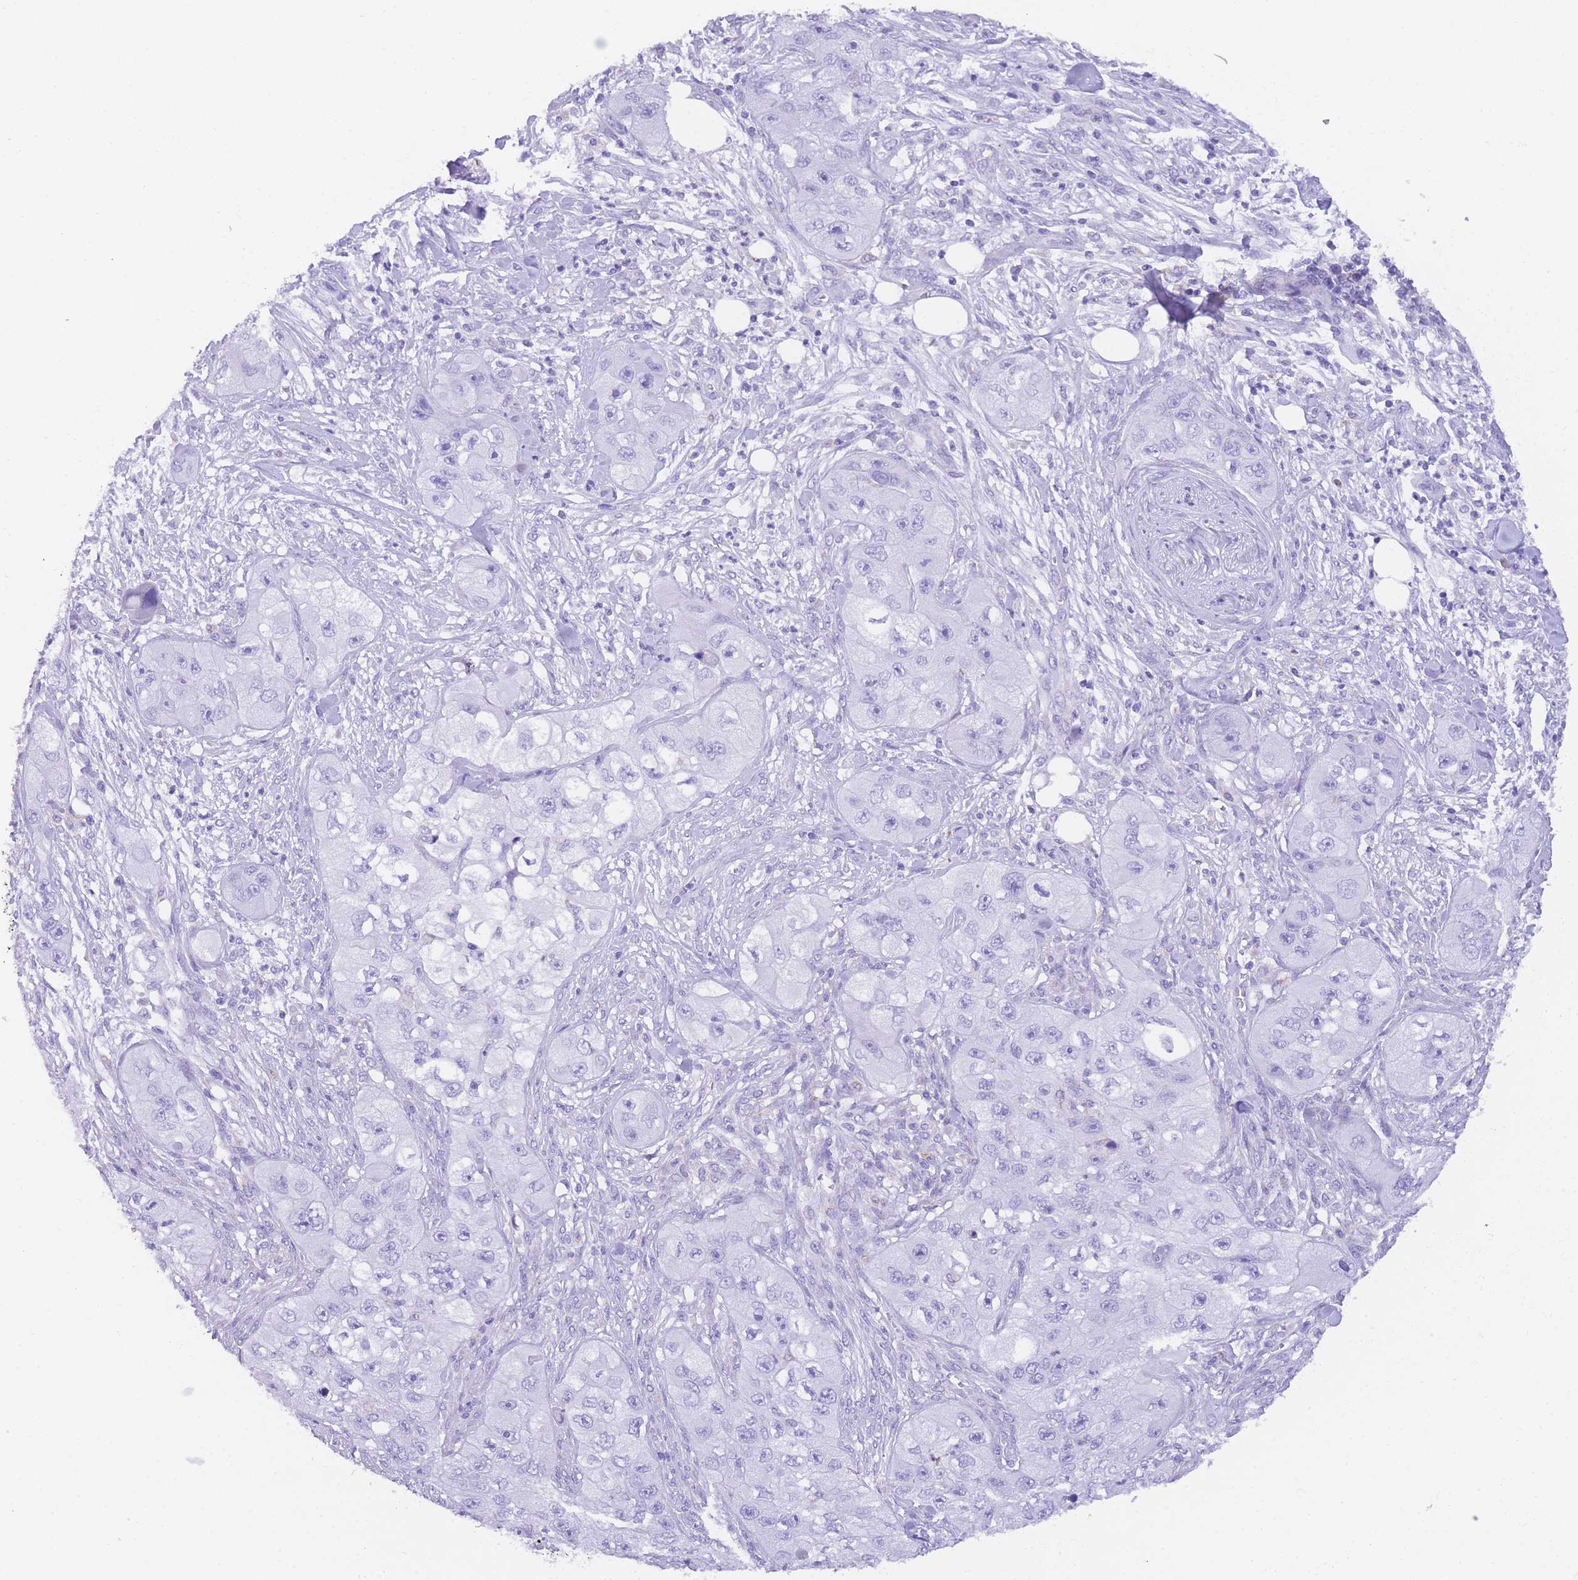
{"staining": {"intensity": "negative", "quantity": "none", "location": "none"}, "tissue": "skin cancer", "cell_type": "Tumor cells", "image_type": "cancer", "snomed": [{"axis": "morphology", "description": "Squamous cell carcinoma, NOS"}, {"axis": "topography", "description": "Skin"}, {"axis": "topography", "description": "Subcutis"}], "caption": "The immunohistochemistry image has no significant expression in tumor cells of skin squamous cell carcinoma tissue.", "gene": "NKD2", "patient": {"sex": "male", "age": 73}}